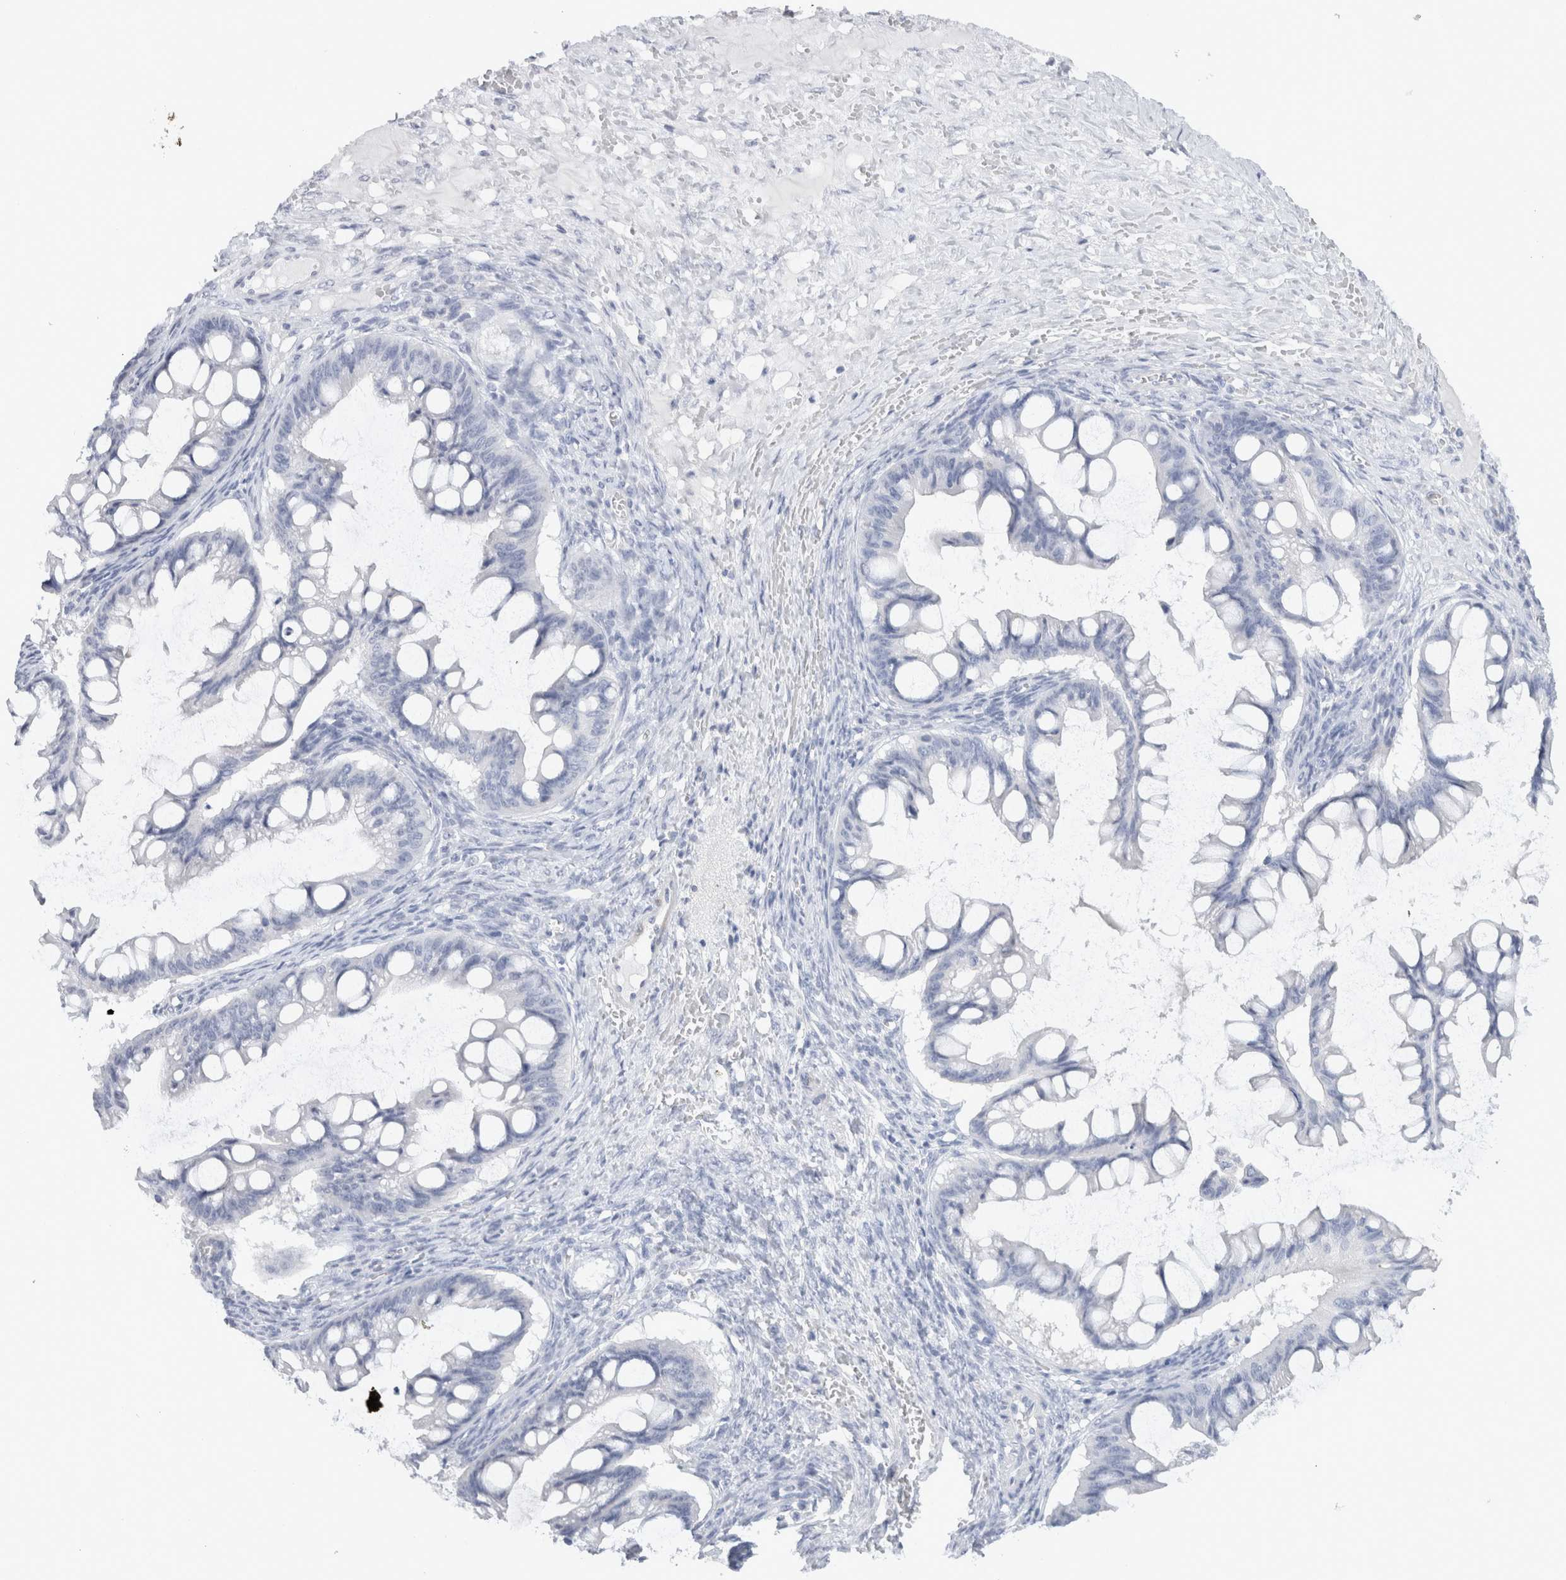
{"staining": {"intensity": "negative", "quantity": "none", "location": "none"}, "tissue": "ovarian cancer", "cell_type": "Tumor cells", "image_type": "cancer", "snomed": [{"axis": "morphology", "description": "Cystadenocarcinoma, mucinous, NOS"}, {"axis": "topography", "description": "Ovary"}], "caption": "Mucinous cystadenocarcinoma (ovarian) was stained to show a protein in brown. There is no significant expression in tumor cells.", "gene": "C9orf50", "patient": {"sex": "female", "age": 73}}